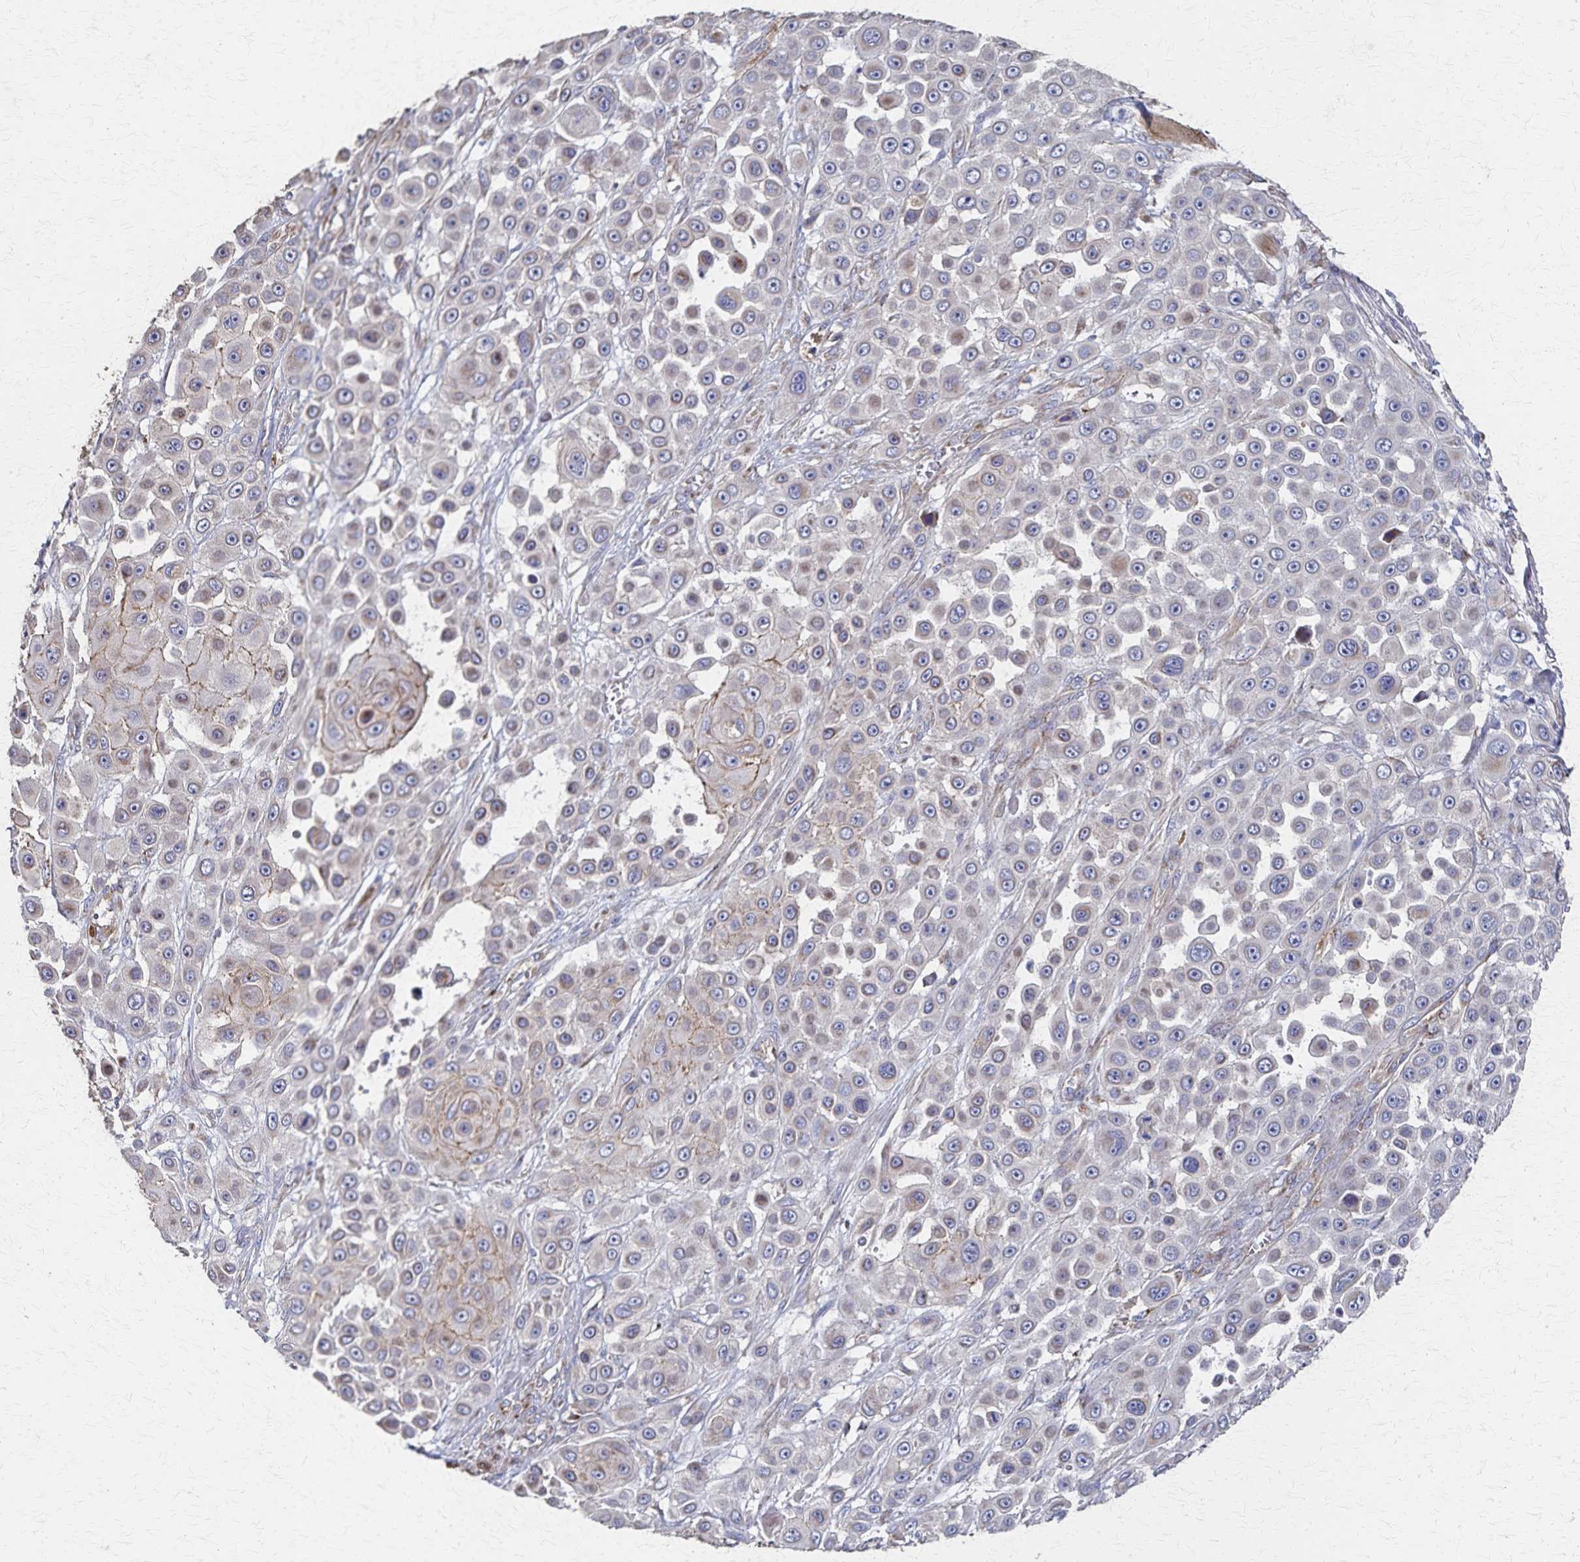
{"staining": {"intensity": "negative", "quantity": "none", "location": "none"}, "tissue": "skin cancer", "cell_type": "Tumor cells", "image_type": "cancer", "snomed": [{"axis": "morphology", "description": "Squamous cell carcinoma, NOS"}, {"axis": "topography", "description": "Skin"}], "caption": "Tumor cells are negative for protein expression in human squamous cell carcinoma (skin).", "gene": "PGAP2", "patient": {"sex": "male", "age": 67}}